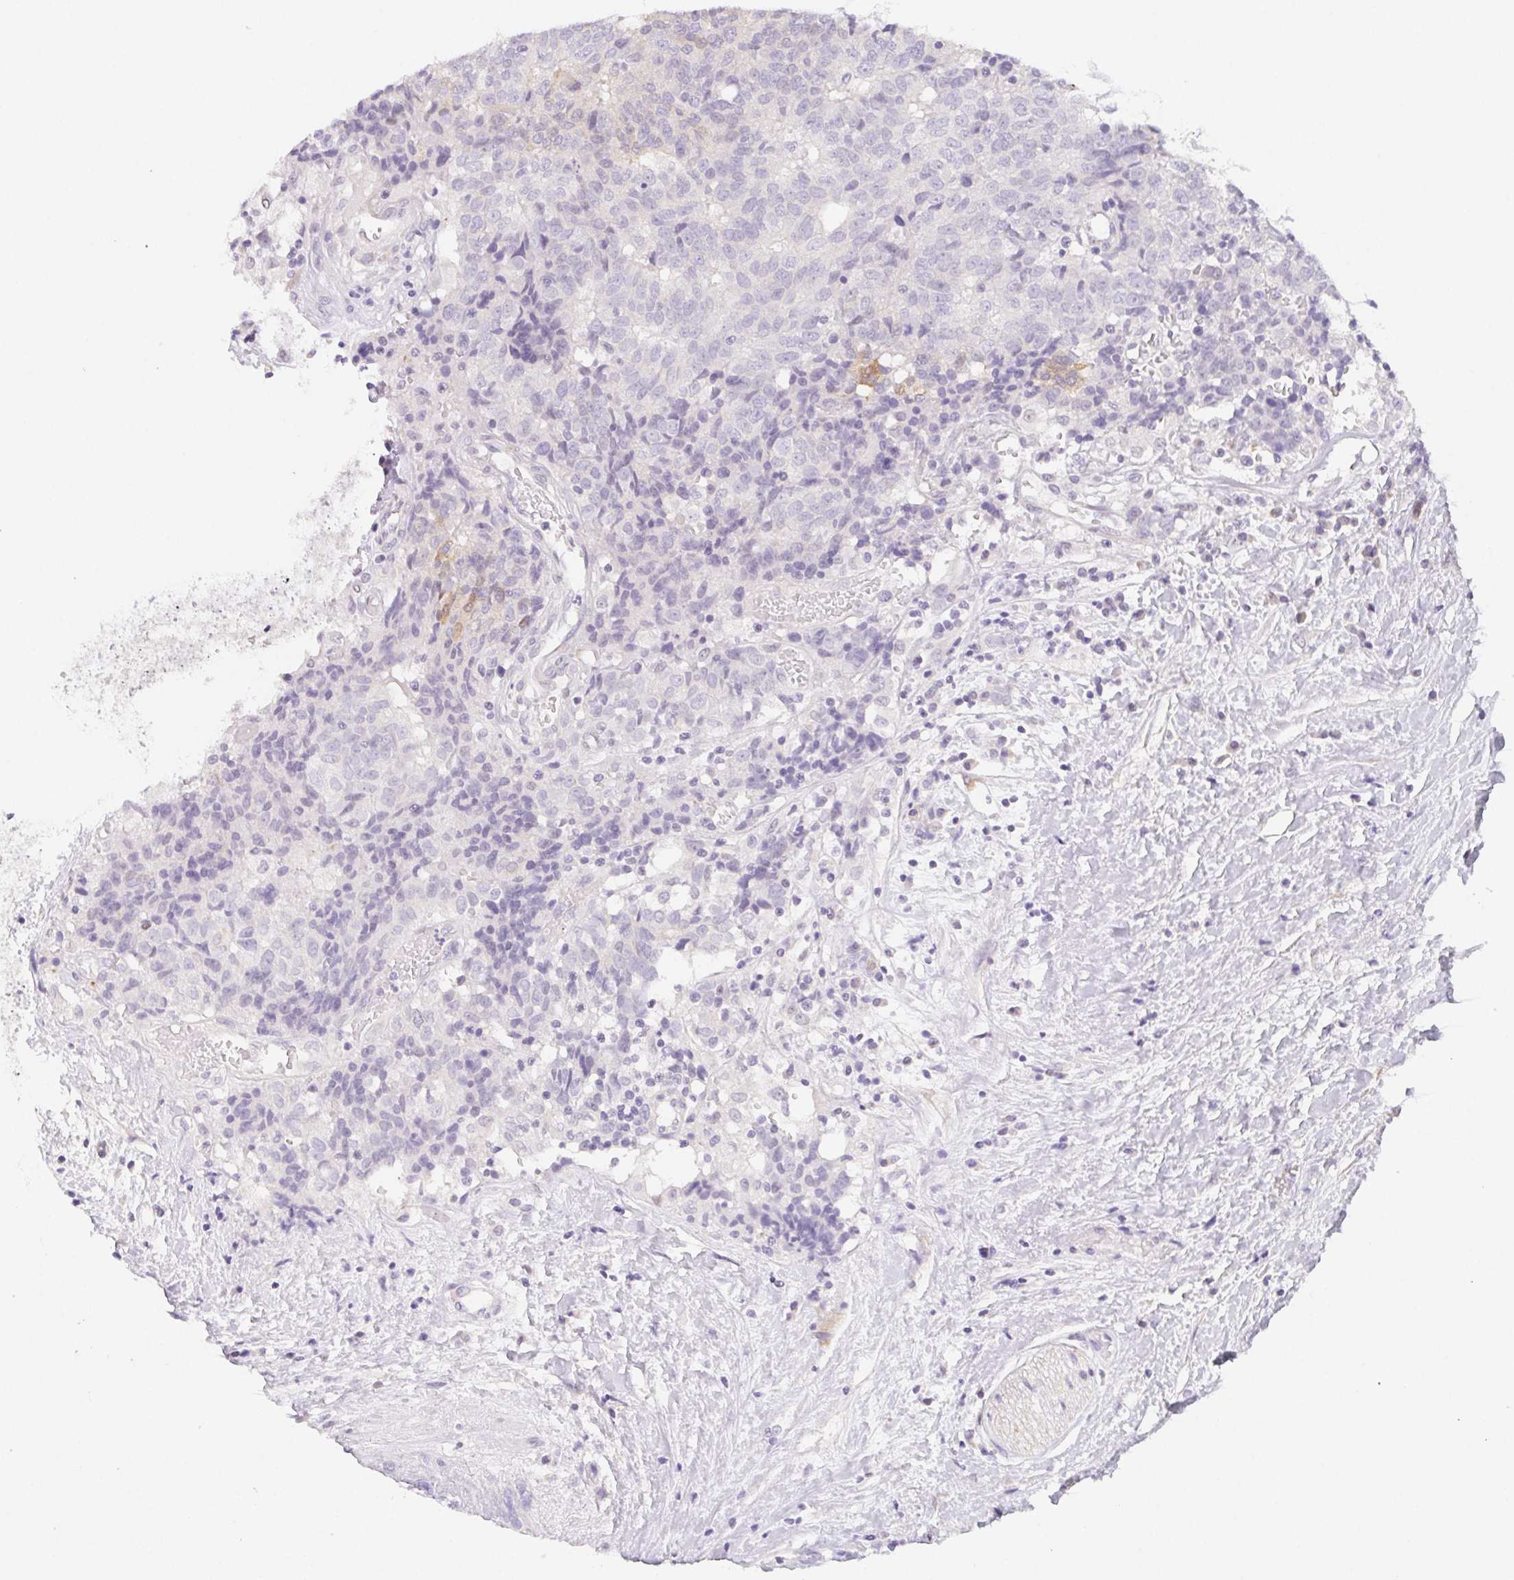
{"staining": {"intensity": "weak", "quantity": "<25%", "location": "cytoplasmic/membranous"}, "tissue": "prostate cancer", "cell_type": "Tumor cells", "image_type": "cancer", "snomed": [{"axis": "morphology", "description": "Adenocarcinoma, High grade"}, {"axis": "topography", "description": "Prostate and seminal vesicle, NOS"}], "caption": "Immunohistochemistry (IHC) of human high-grade adenocarcinoma (prostate) shows no positivity in tumor cells.", "gene": "ZBBX", "patient": {"sex": "male", "age": 60}}